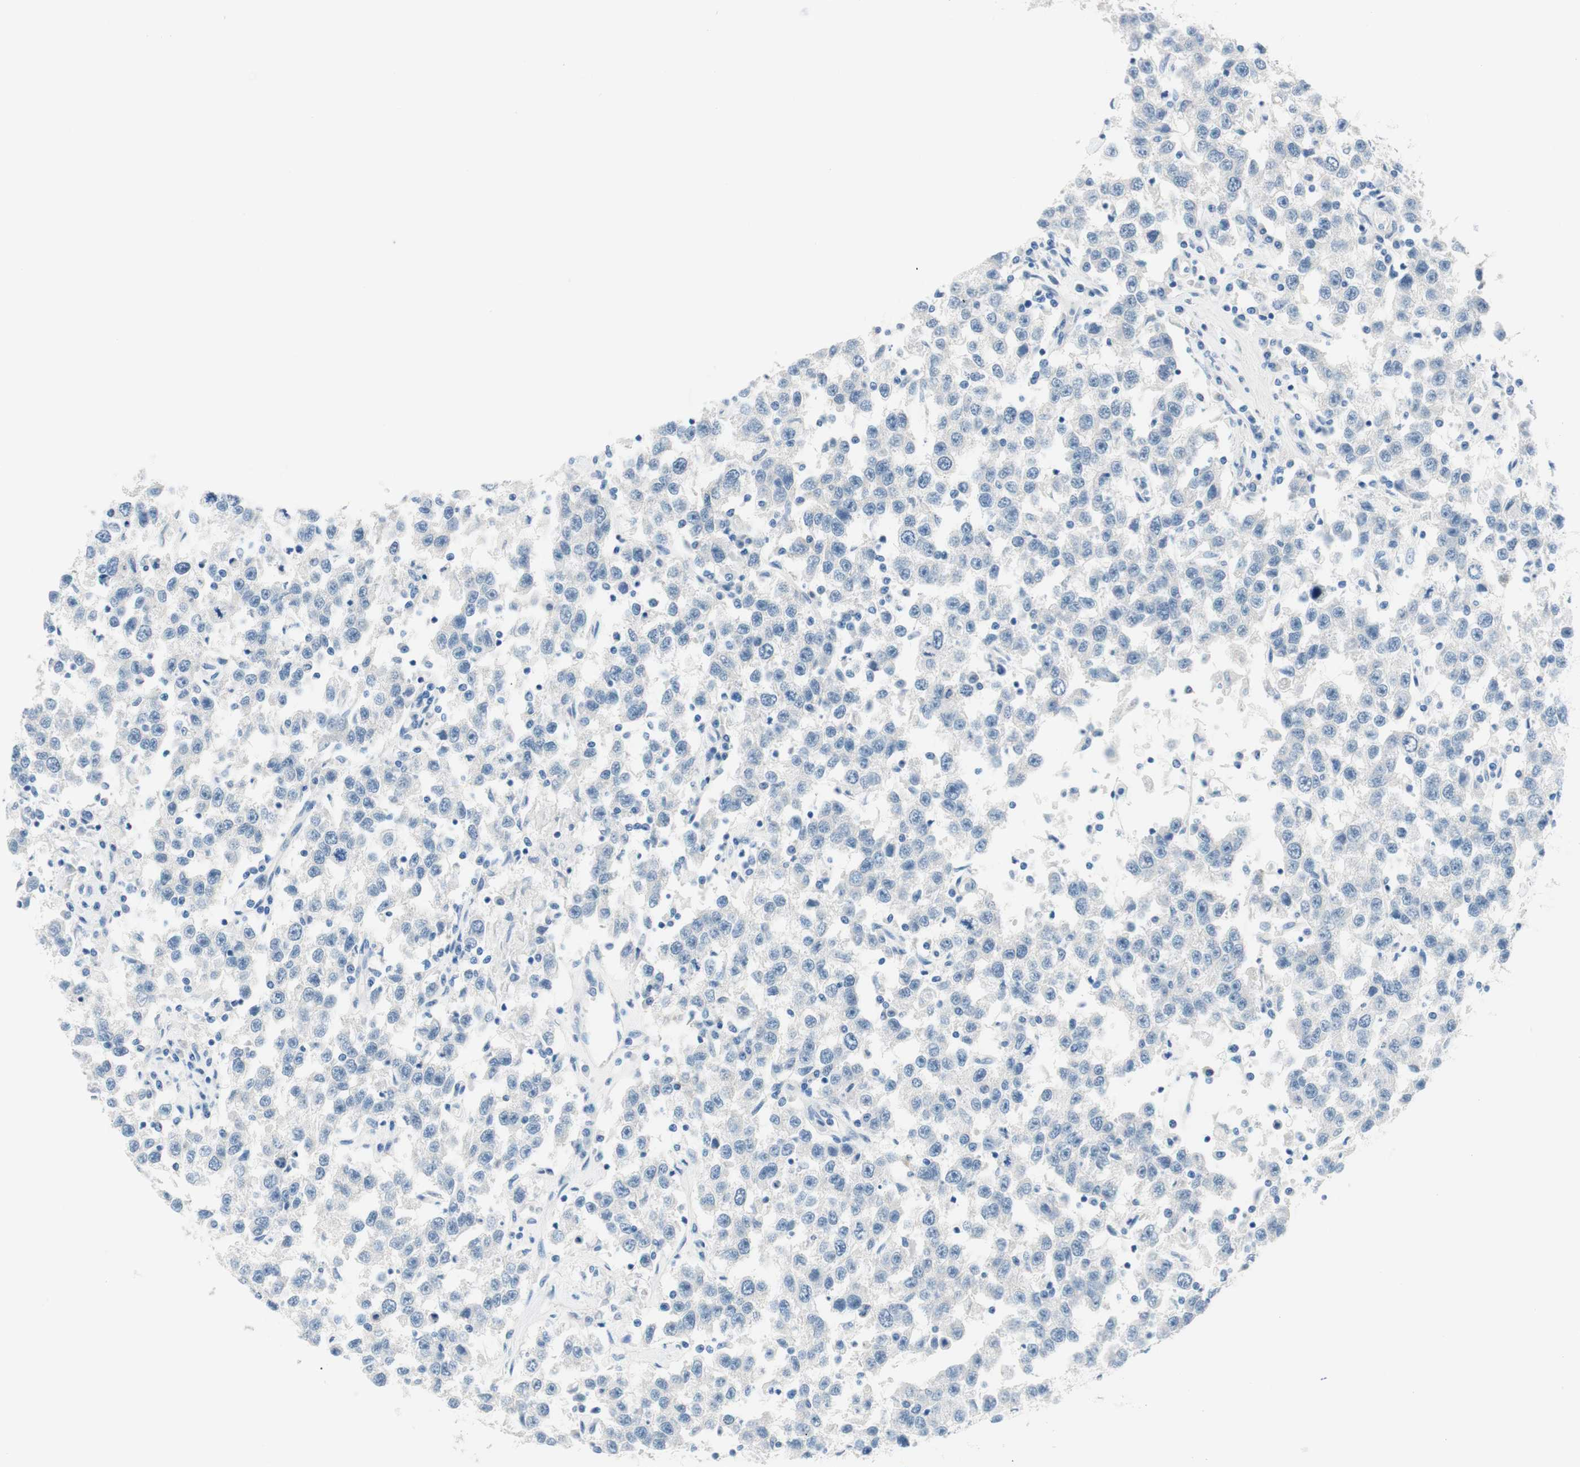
{"staining": {"intensity": "negative", "quantity": "none", "location": "none"}, "tissue": "testis cancer", "cell_type": "Tumor cells", "image_type": "cancer", "snomed": [{"axis": "morphology", "description": "Seminoma, NOS"}, {"axis": "topography", "description": "Testis"}], "caption": "Tumor cells show no significant protein staining in testis cancer.", "gene": "PASD1", "patient": {"sex": "male", "age": 41}}